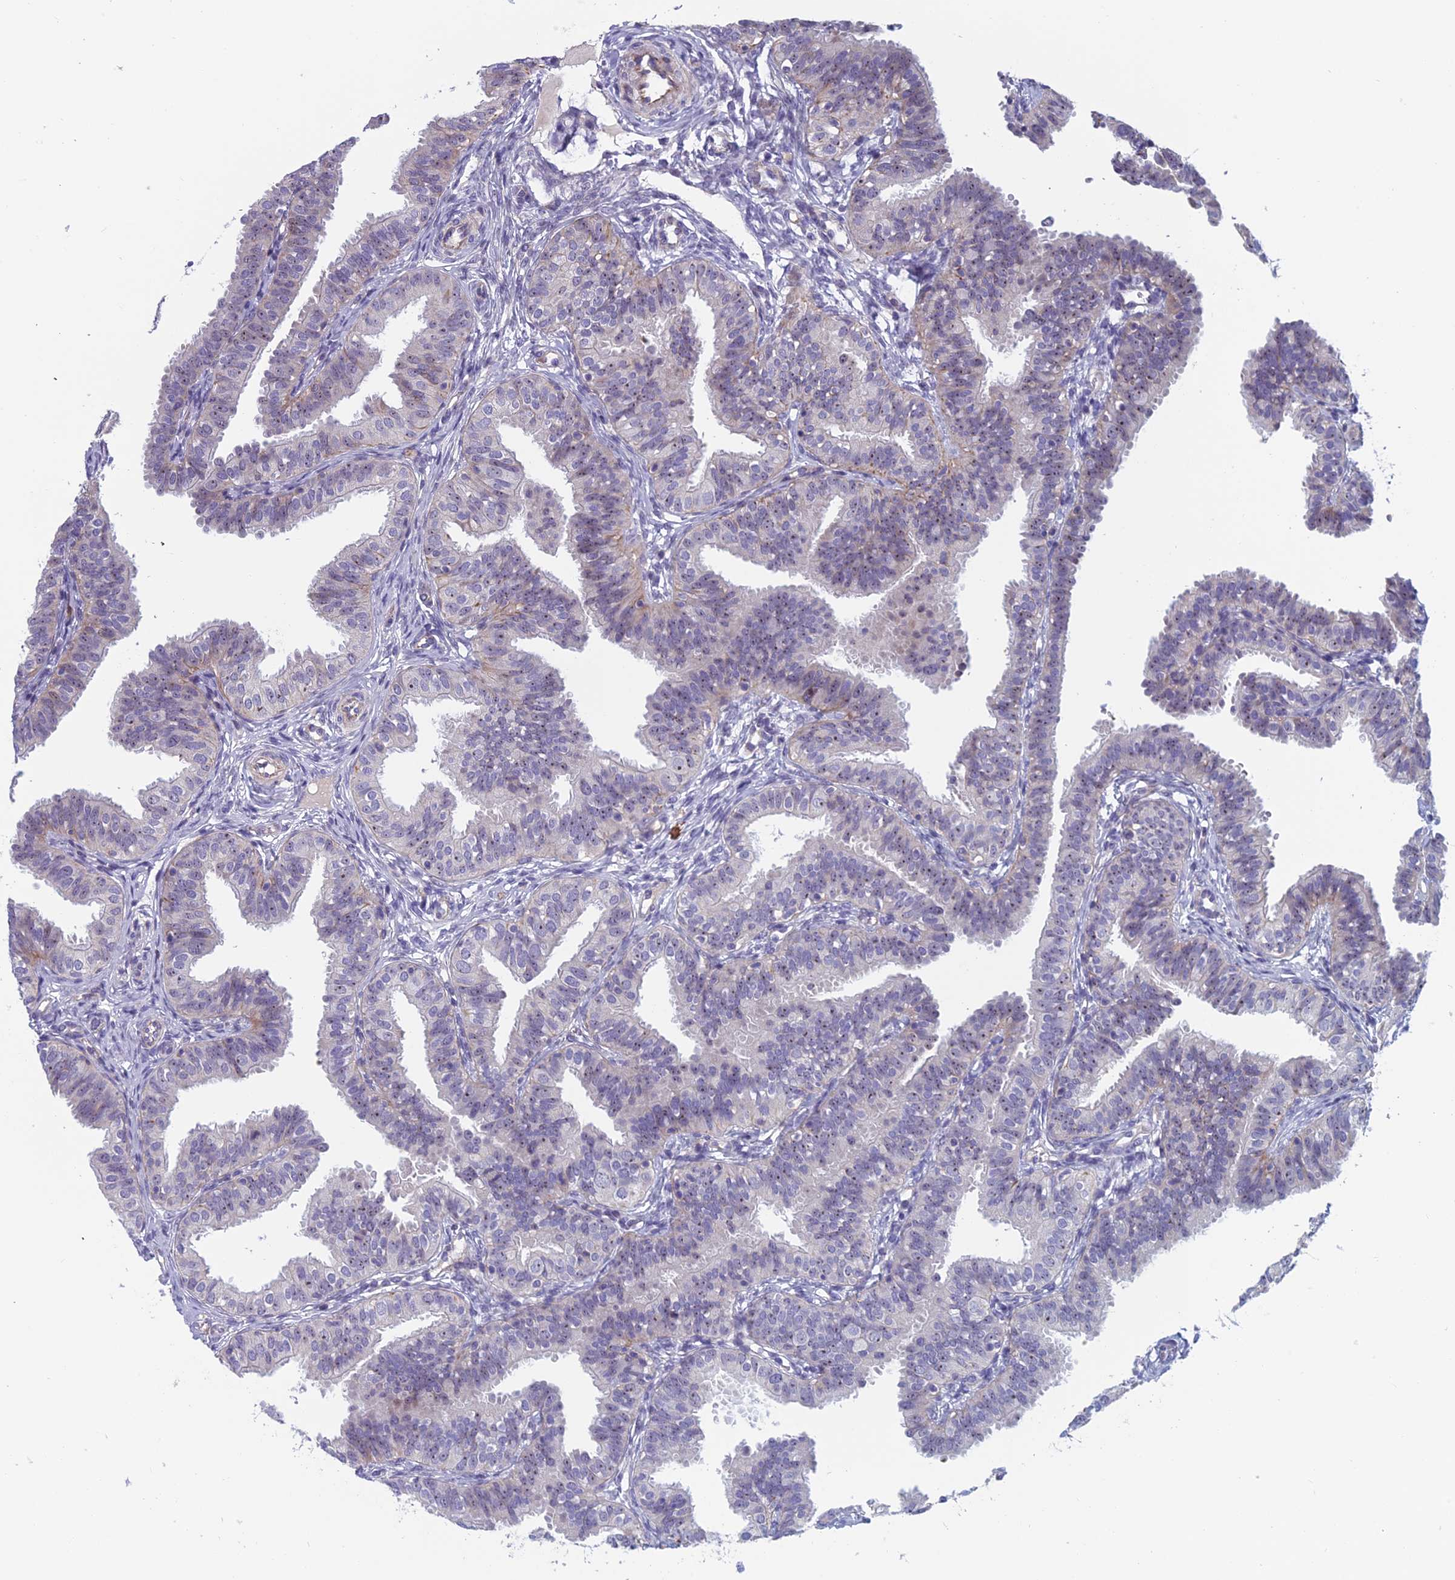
{"staining": {"intensity": "weak", "quantity": "<25%", "location": "nuclear"}, "tissue": "fallopian tube", "cell_type": "Glandular cells", "image_type": "normal", "snomed": [{"axis": "morphology", "description": "Normal tissue, NOS"}, {"axis": "topography", "description": "Fallopian tube"}], "caption": "A histopathology image of fallopian tube stained for a protein demonstrates no brown staining in glandular cells. (DAB (3,3'-diaminobenzidine) immunohistochemistry (IHC), high magnification).", "gene": "NOC2L", "patient": {"sex": "female", "age": 35}}